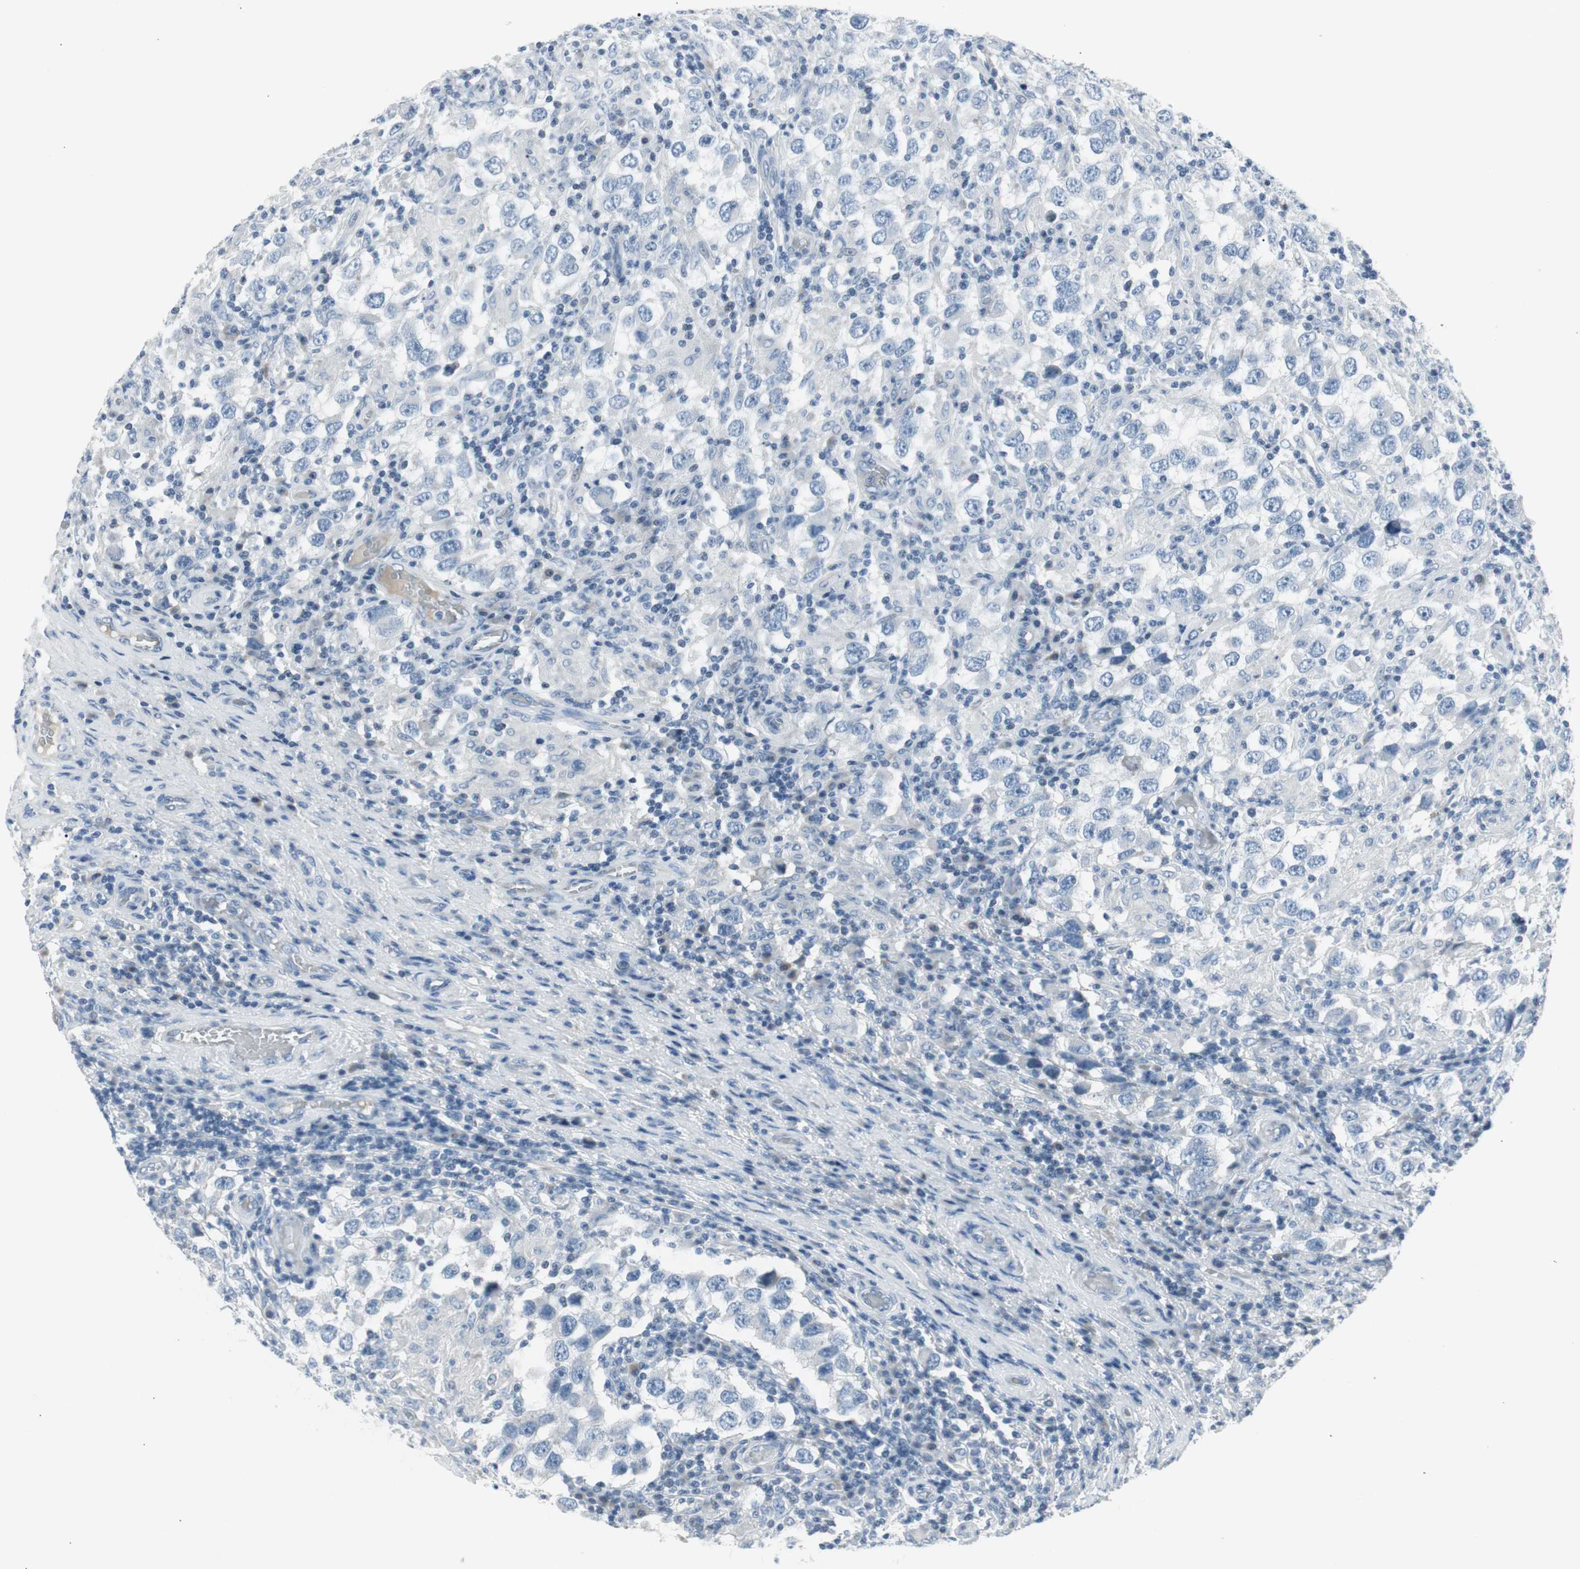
{"staining": {"intensity": "negative", "quantity": "none", "location": "none"}, "tissue": "testis cancer", "cell_type": "Tumor cells", "image_type": "cancer", "snomed": [{"axis": "morphology", "description": "Carcinoma, Embryonal, NOS"}, {"axis": "topography", "description": "Testis"}], "caption": "Image shows no protein positivity in tumor cells of testis cancer tissue.", "gene": "AGR2", "patient": {"sex": "male", "age": 21}}